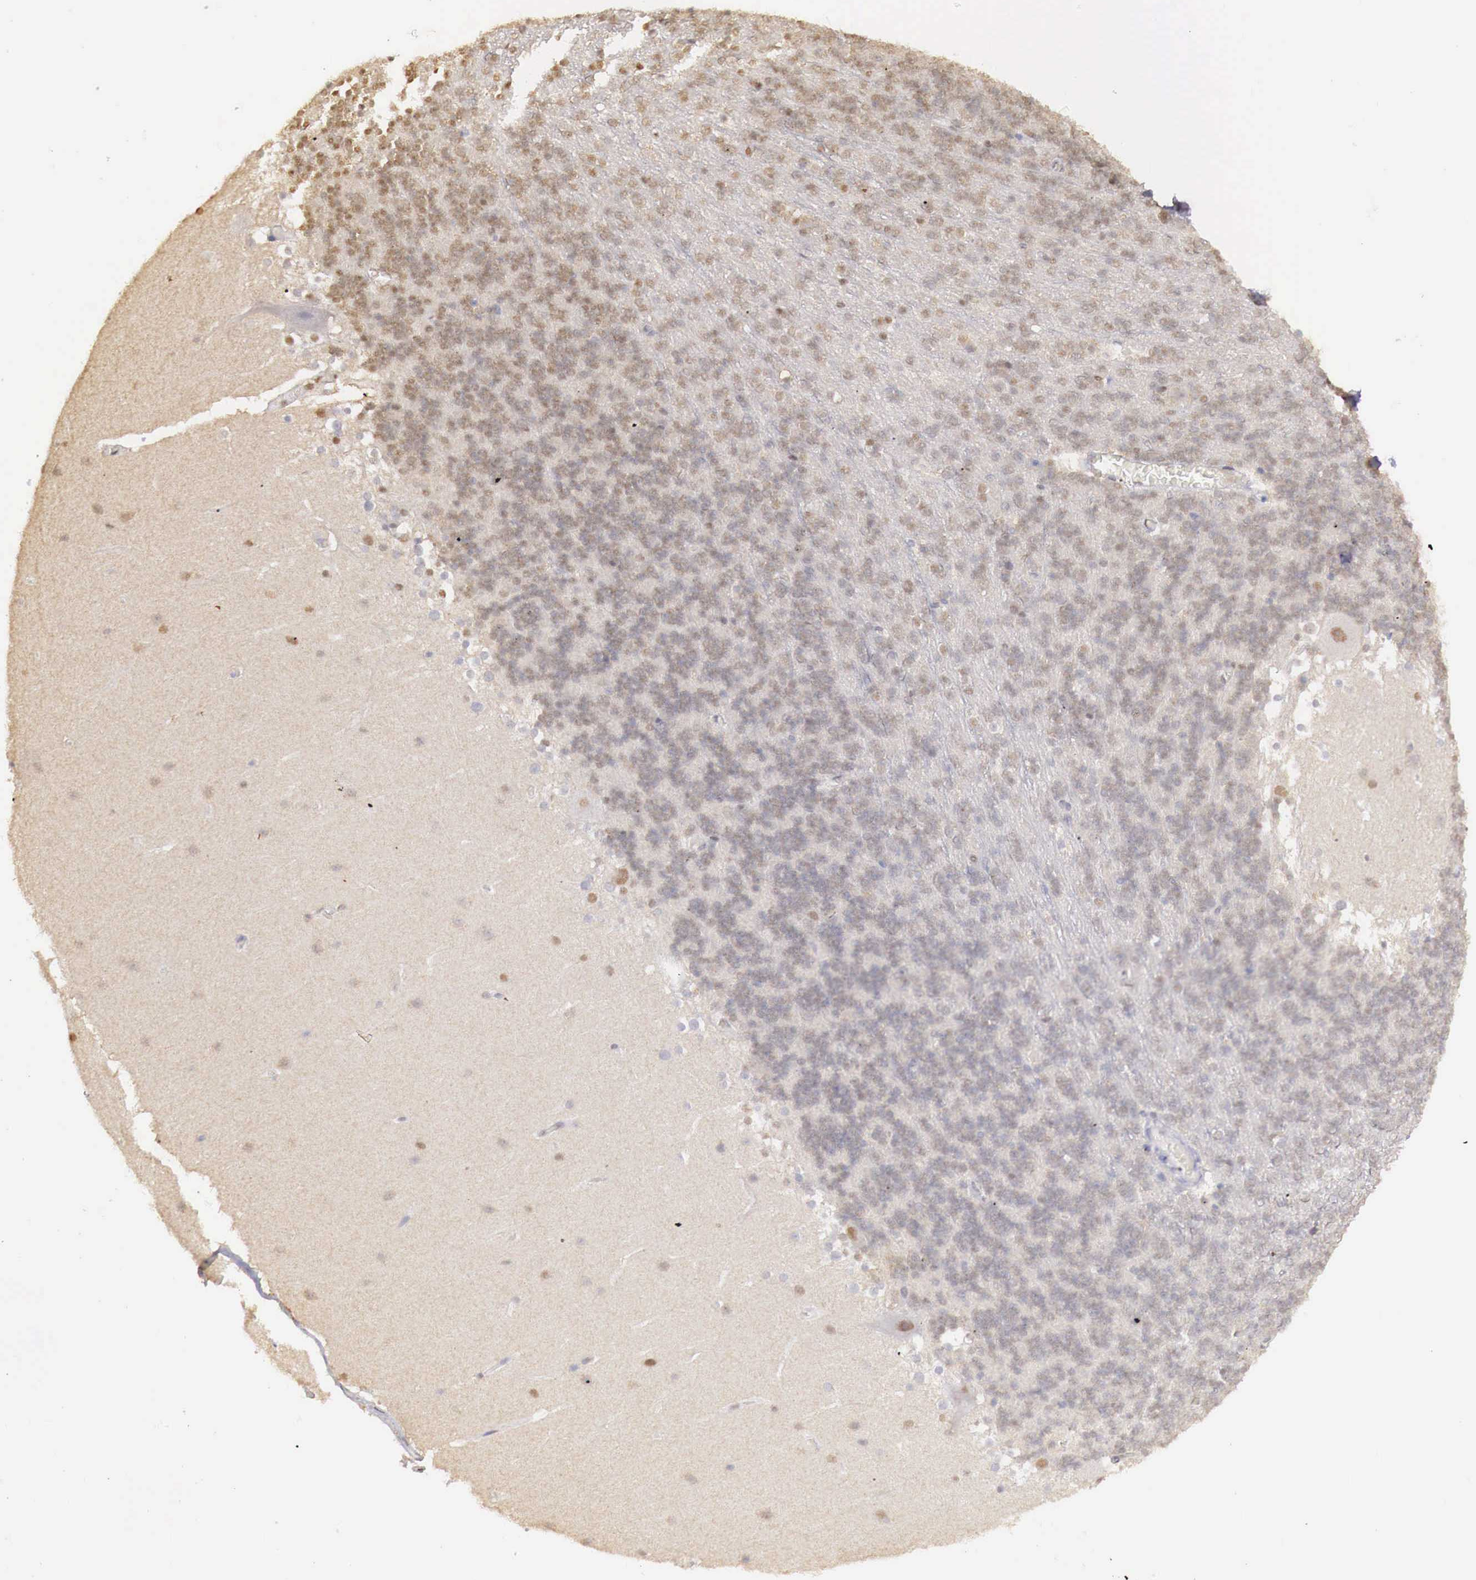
{"staining": {"intensity": "weak", "quantity": "25%-75%", "location": "nuclear"}, "tissue": "cerebellum", "cell_type": "Cells in granular layer", "image_type": "normal", "snomed": [{"axis": "morphology", "description": "Normal tissue, NOS"}, {"axis": "topography", "description": "Cerebellum"}], "caption": "Weak nuclear protein positivity is present in approximately 25%-75% of cells in granular layer in cerebellum.", "gene": "UBA1", "patient": {"sex": "female", "age": 19}}